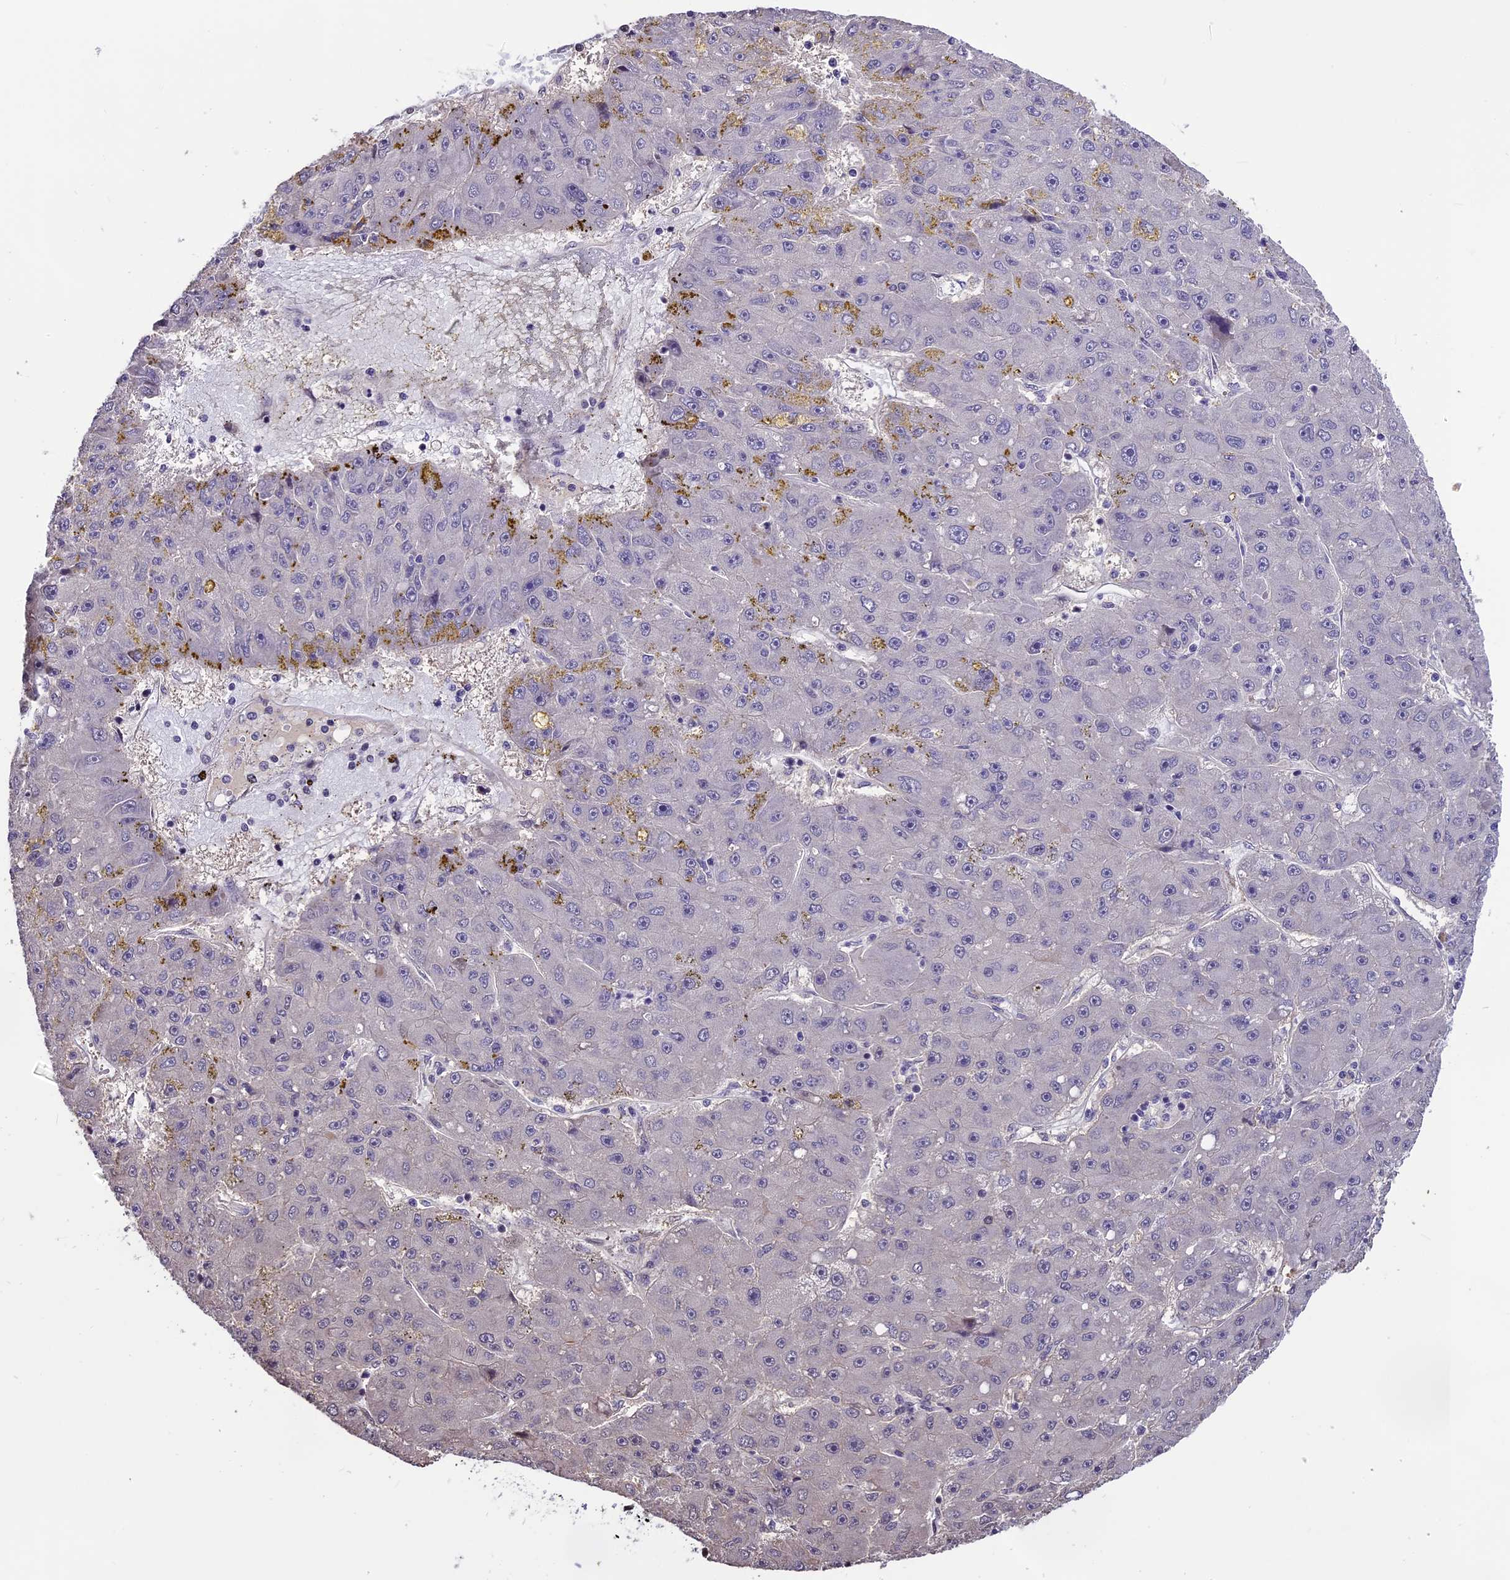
{"staining": {"intensity": "weak", "quantity": "<25%", "location": "cytoplasmic/membranous,nuclear"}, "tissue": "liver cancer", "cell_type": "Tumor cells", "image_type": "cancer", "snomed": [{"axis": "morphology", "description": "Carcinoma, Hepatocellular, NOS"}, {"axis": "topography", "description": "Liver"}], "caption": "IHC micrograph of human liver cancer (hepatocellular carcinoma) stained for a protein (brown), which demonstrates no staining in tumor cells.", "gene": "POLR3E", "patient": {"sex": "male", "age": 67}}